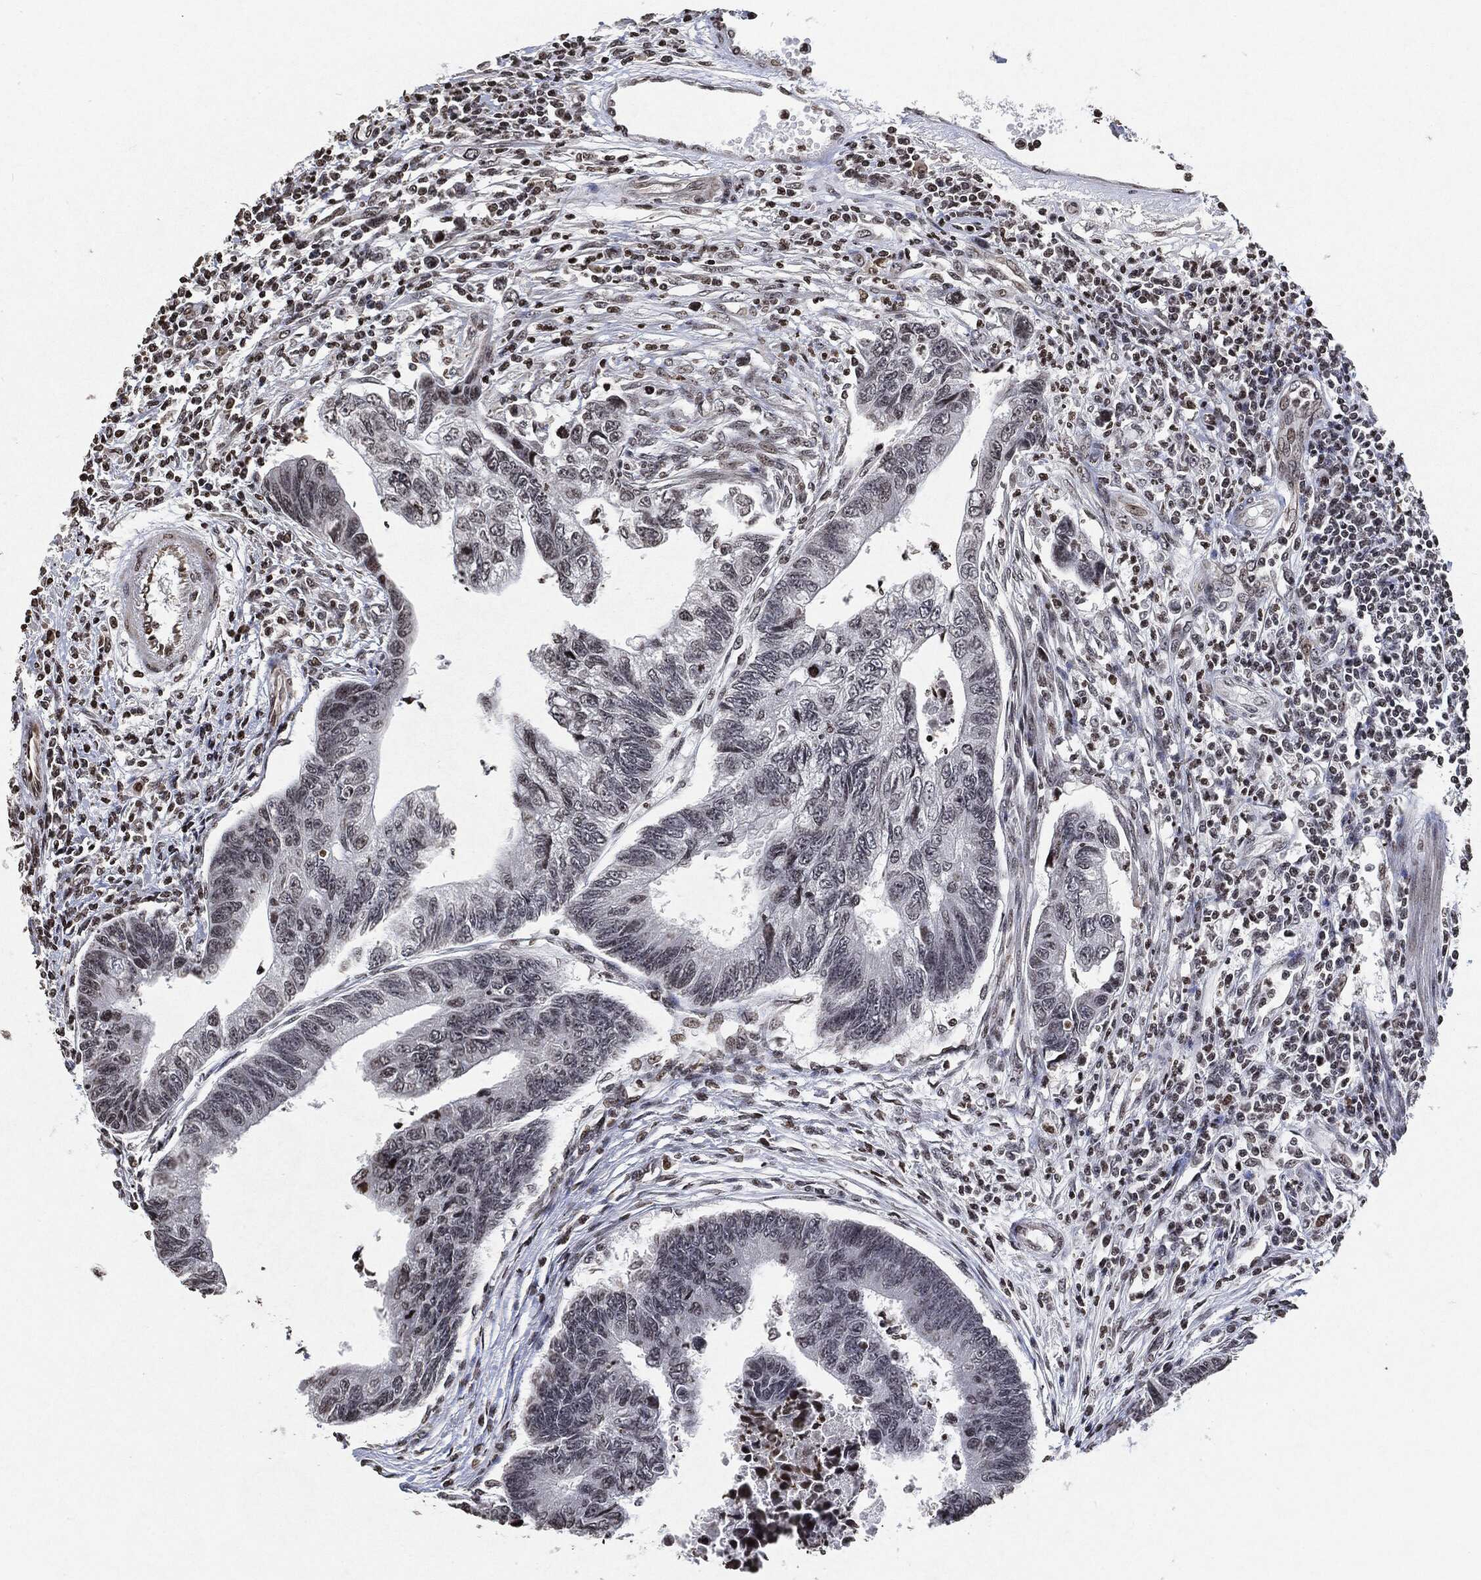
{"staining": {"intensity": "weak", "quantity": "<25%", "location": "nuclear"}, "tissue": "colorectal cancer", "cell_type": "Tumor cells", "image_type": "cancer", "snomed": [{"axis": "morphology", "description": "Adenocarcinoma, NOS"}, {"axis": "topography", "description": "Colon"}], "caption": "The immunohistochemistry micrograph has no significant positivity in tumor cells of colorectal cancer (adenocarcinoma) tissue.", "gene": "JUN", "patient": {"sex": "female", "age": 65}}